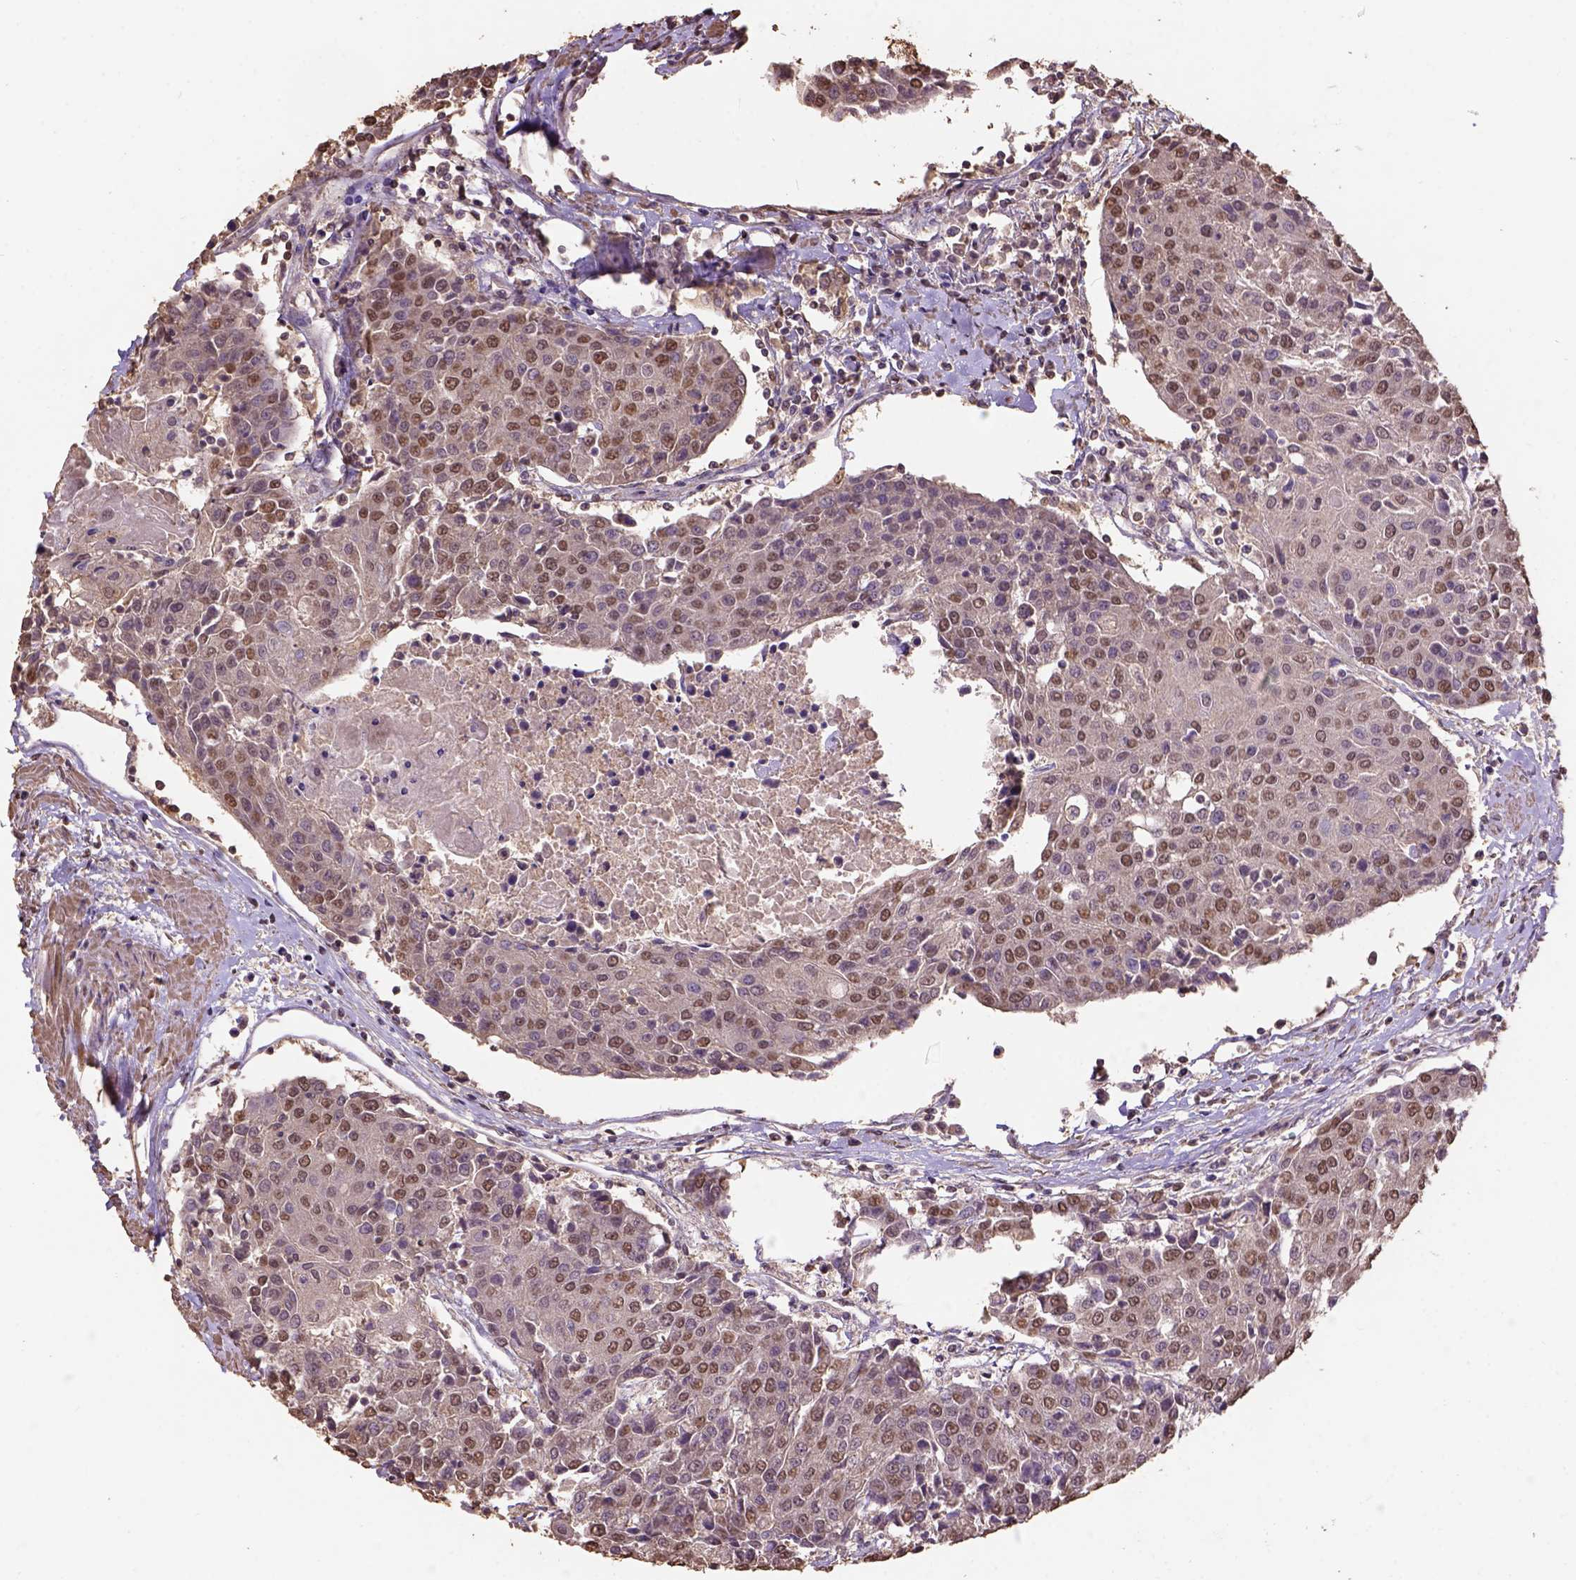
{"staining": {"intensity": "moderate", "quantity": "25%-75%", "location": "nuclear"}, "tissue": "urothelial cancer", "cell_type": "Tumor cells", "image_type": "cancer", "snomed": [{"axis": "morphology", "description": "Urothelial carcinoma, High grade"}, {"axis": "topography", "description": "Urinary bladder"}], "caption": "About 25%-75% of tumor cells in high-grade urothelial carcinoma reveal moderate nuclear protein staining as visualized by brown immunohistochemical staining.", "gene": "CSTF2T", "patient": {"sex": "female", "age": 85}}